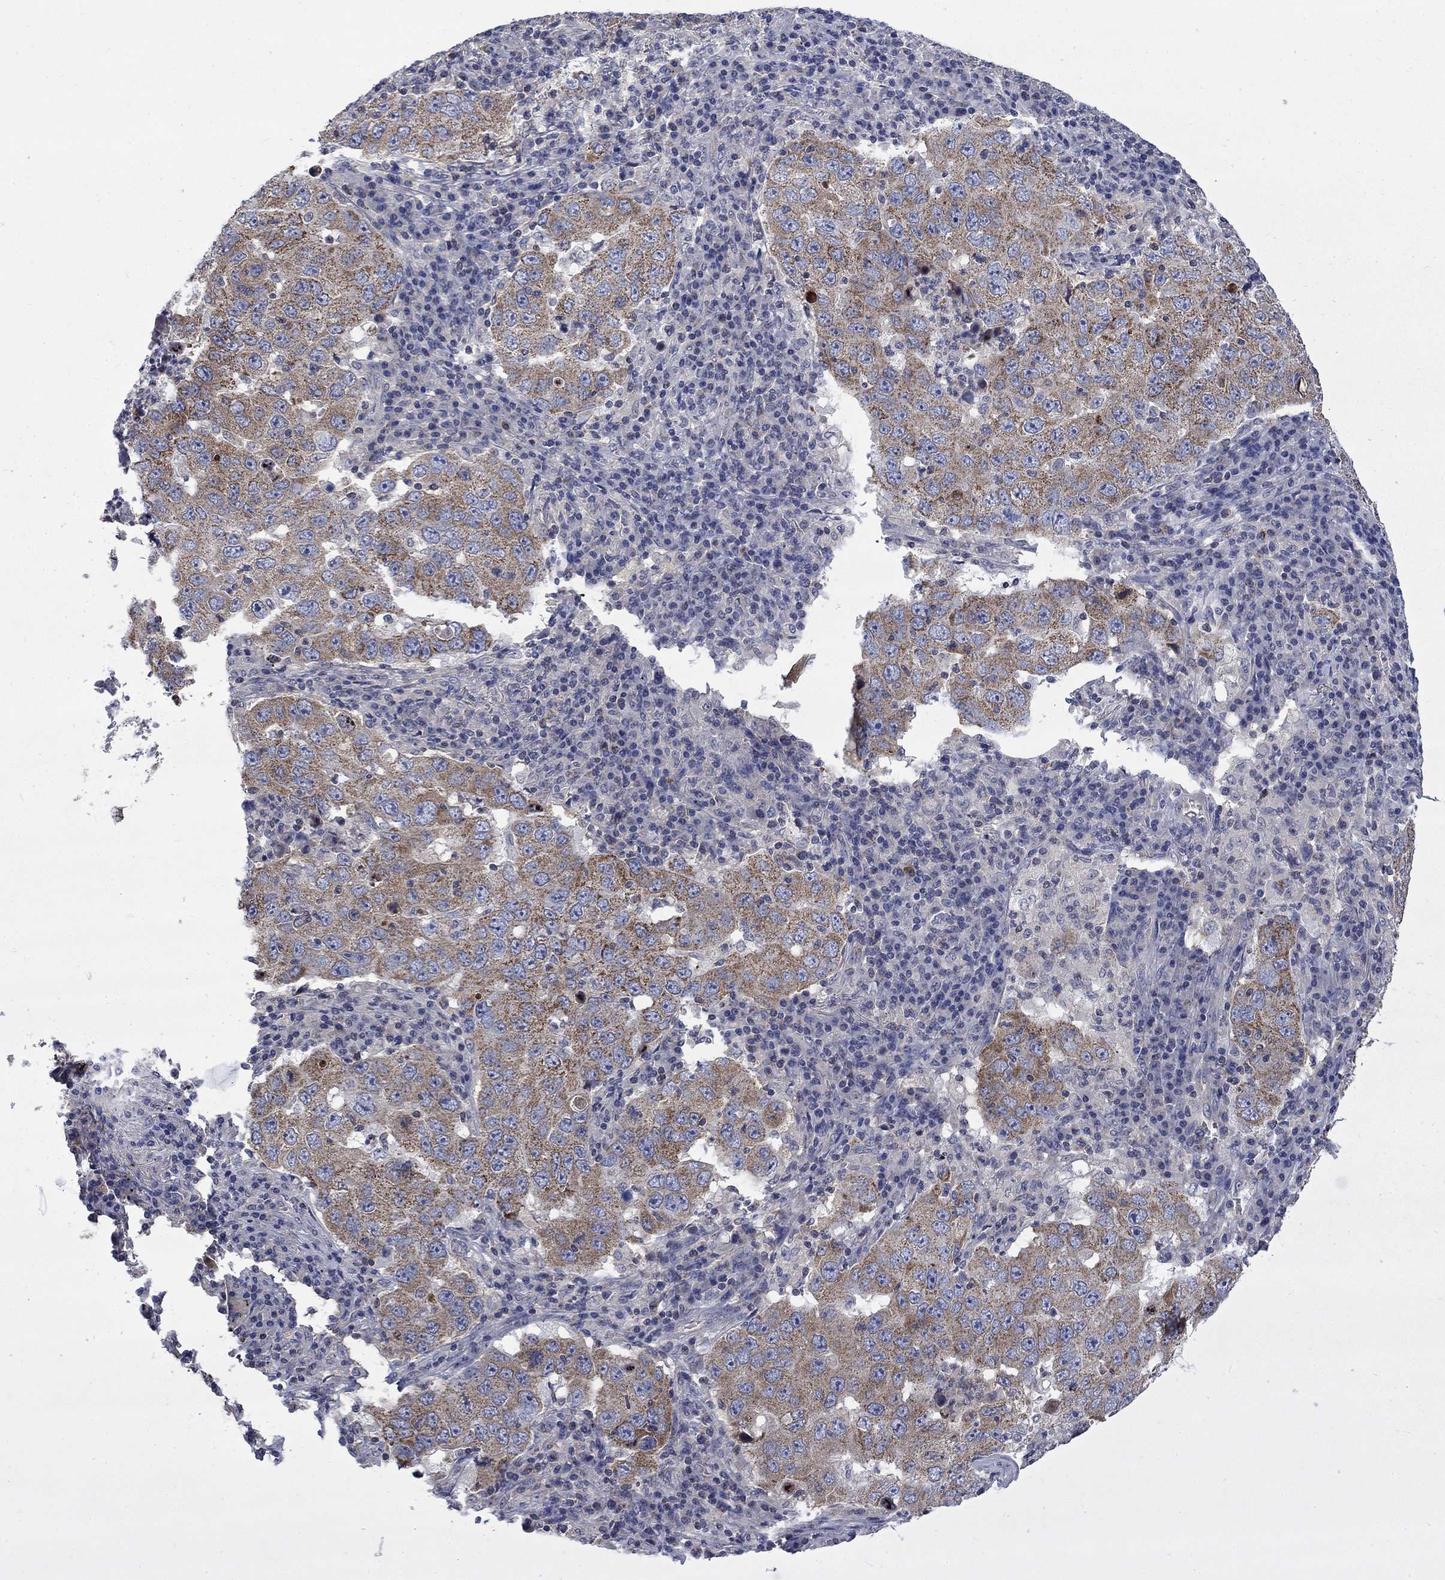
{"staining": {"intensity": "strong", "quantity": "25%-75%", "location": "cytoplasmic/membranous"}, "tissue": "lung cancer", "cell_type": "Tumor cells", "image_type": "cancer", "snomed": [{"axis": "morphology", "description": "Adenocarcinoma, NOS"}, {"axis": "topography", "description": "Lung"}], "caption": "IHC staining of lung adenocarcinoma, which reveals high levels of strong cytoplasmic/membranous staining in about 25%-75% of tumor cells indicating strong cytoplasmic/membranous protein positivity. The staining was performed using DAB (brown) for protein detection and nuclei were counterstained in hematoxylin (blue).", "gene": "HSPA12A", "patient": {"sex": "male", "age": 73}}